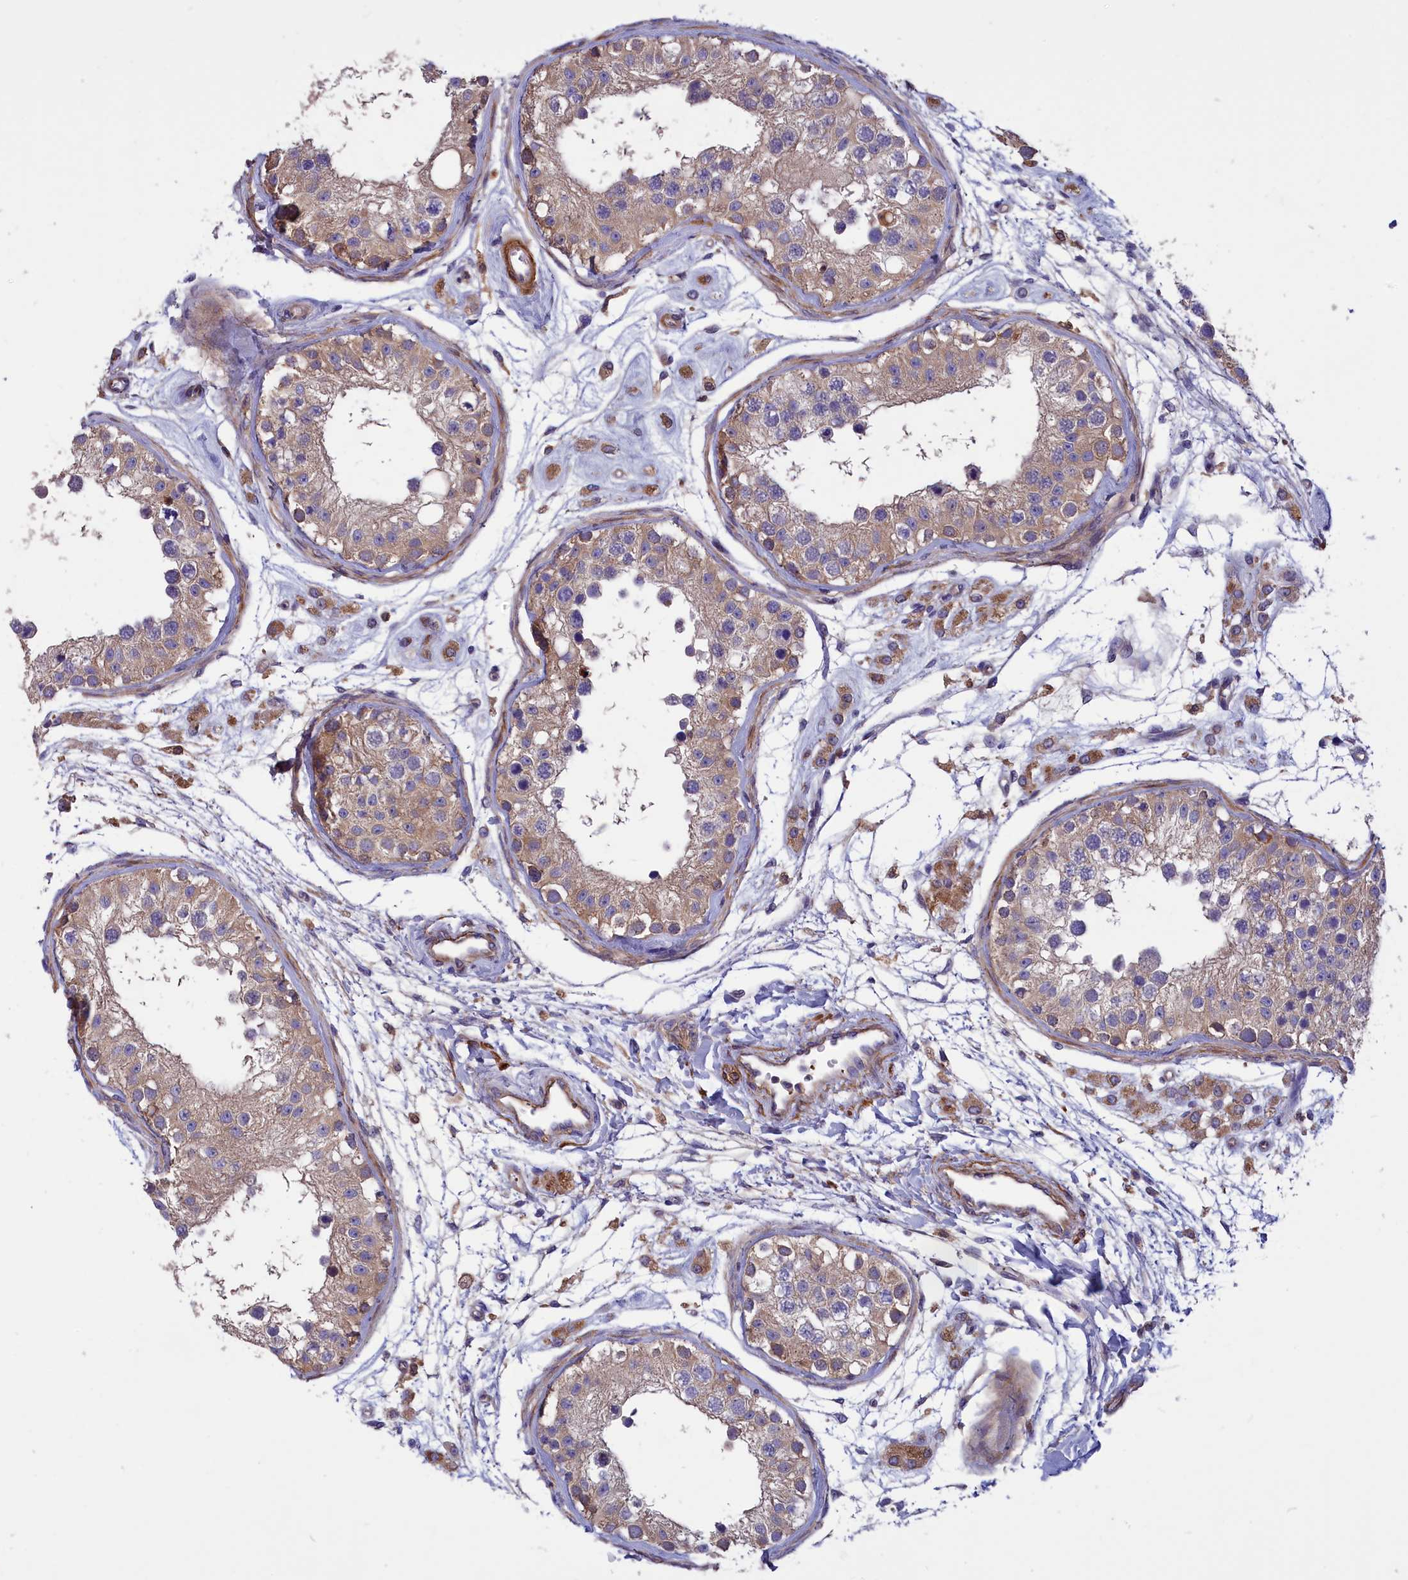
{"staining": {"intensity": "moderate", "quantity": "<25%", "location": "cytoplasmic/membranous"}, "tissue": "testis", "cell_type": "Cells in seminiferous ducts", "image_type": "normal", "snomed": [{"axis": "morphology", "description": "Normal tissue, NOS"}, {"axis": "morphology", "description": "Adenocarcinoma, metastatic, NOS"}, {"axis": "topography", "description": "Testis"}], "caption": "Immunohistochemical staining of normal human testis shows <25% levels of moderate cytoplasmic/membranous protein expression in approximately <25% of cells in seminiferous ducts. (brown staining indicates protein expression, while blue staining denotes nuclei).", "gene": "AMDHD2", "patient": {"sex": "male", "age": 26}}